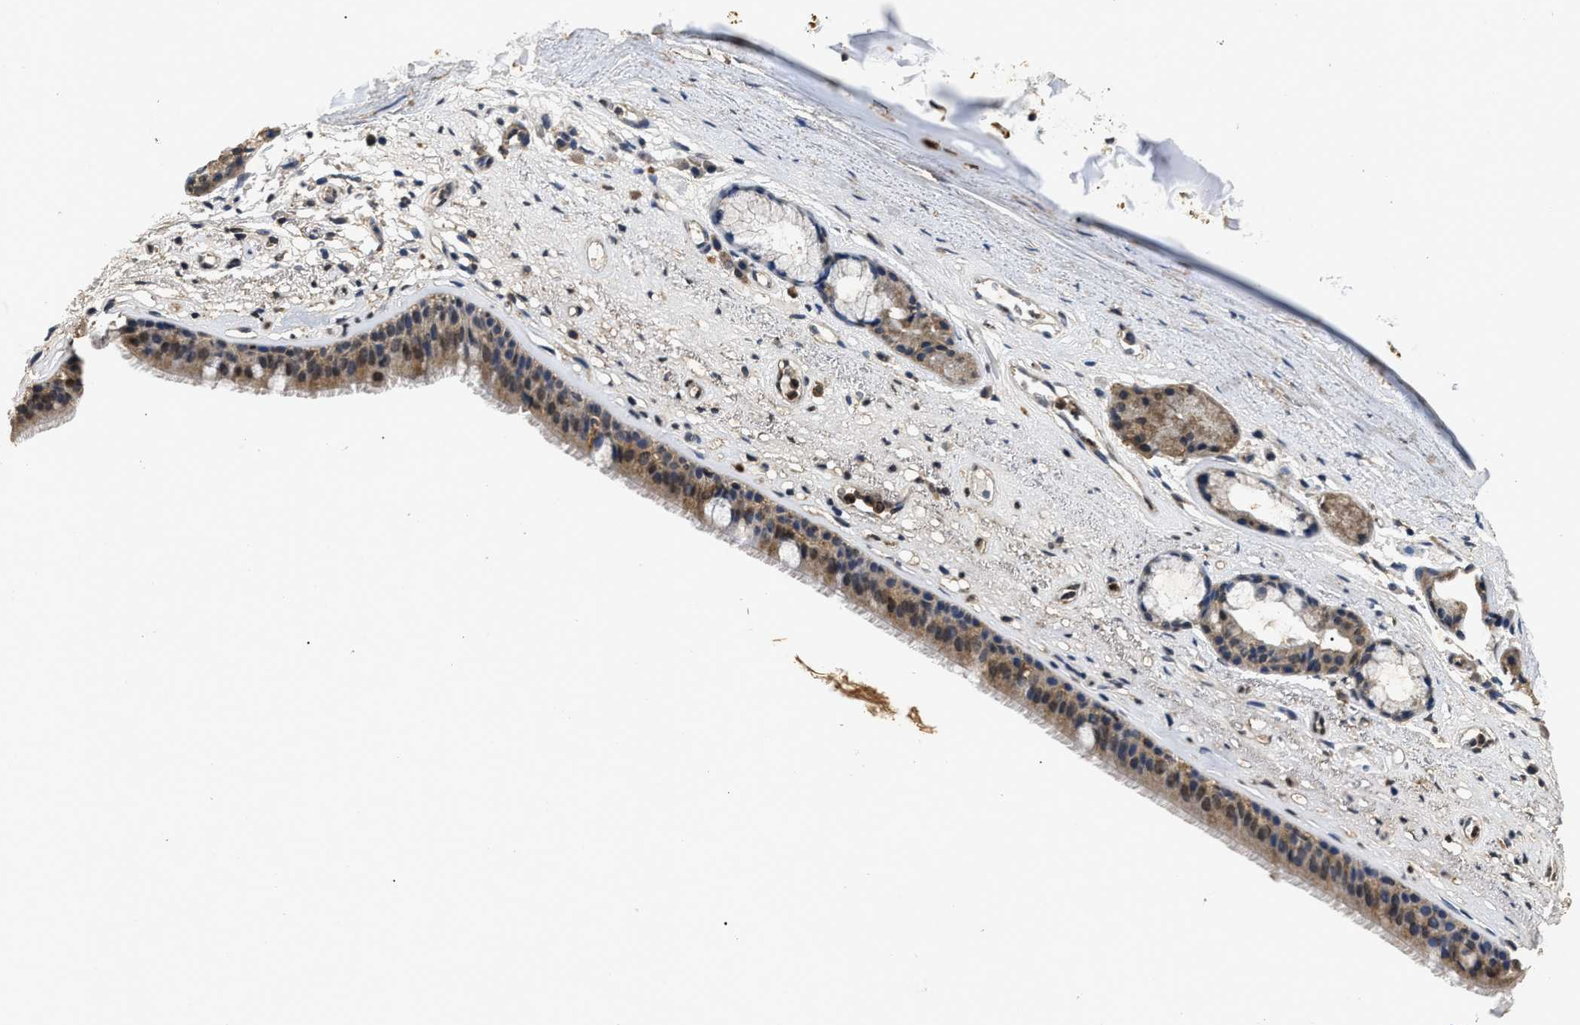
{"staining": {"intensity": "weak", "quantity": ">75%", "location": "cytoplasmic/membranous,nuclear"}, "tissue": "bronchus", "cell_type": "Respiratory epithelial cells", "image_type": "normal", "snomed": [{"axis": "morphology", "description": "Normal tissue, NOS"}, {"axis": "topography", "description": "Cartilage tissue"}], "caption": "Brown immunohistochemical staining in unremarkable bronchus reveals weak cytoplasmic/membranous,nuclear expression in approximately >75% of respiratory epithelial cells.", "gene": "ANP32E", "patient": {"sex": "female", "age": 63}}